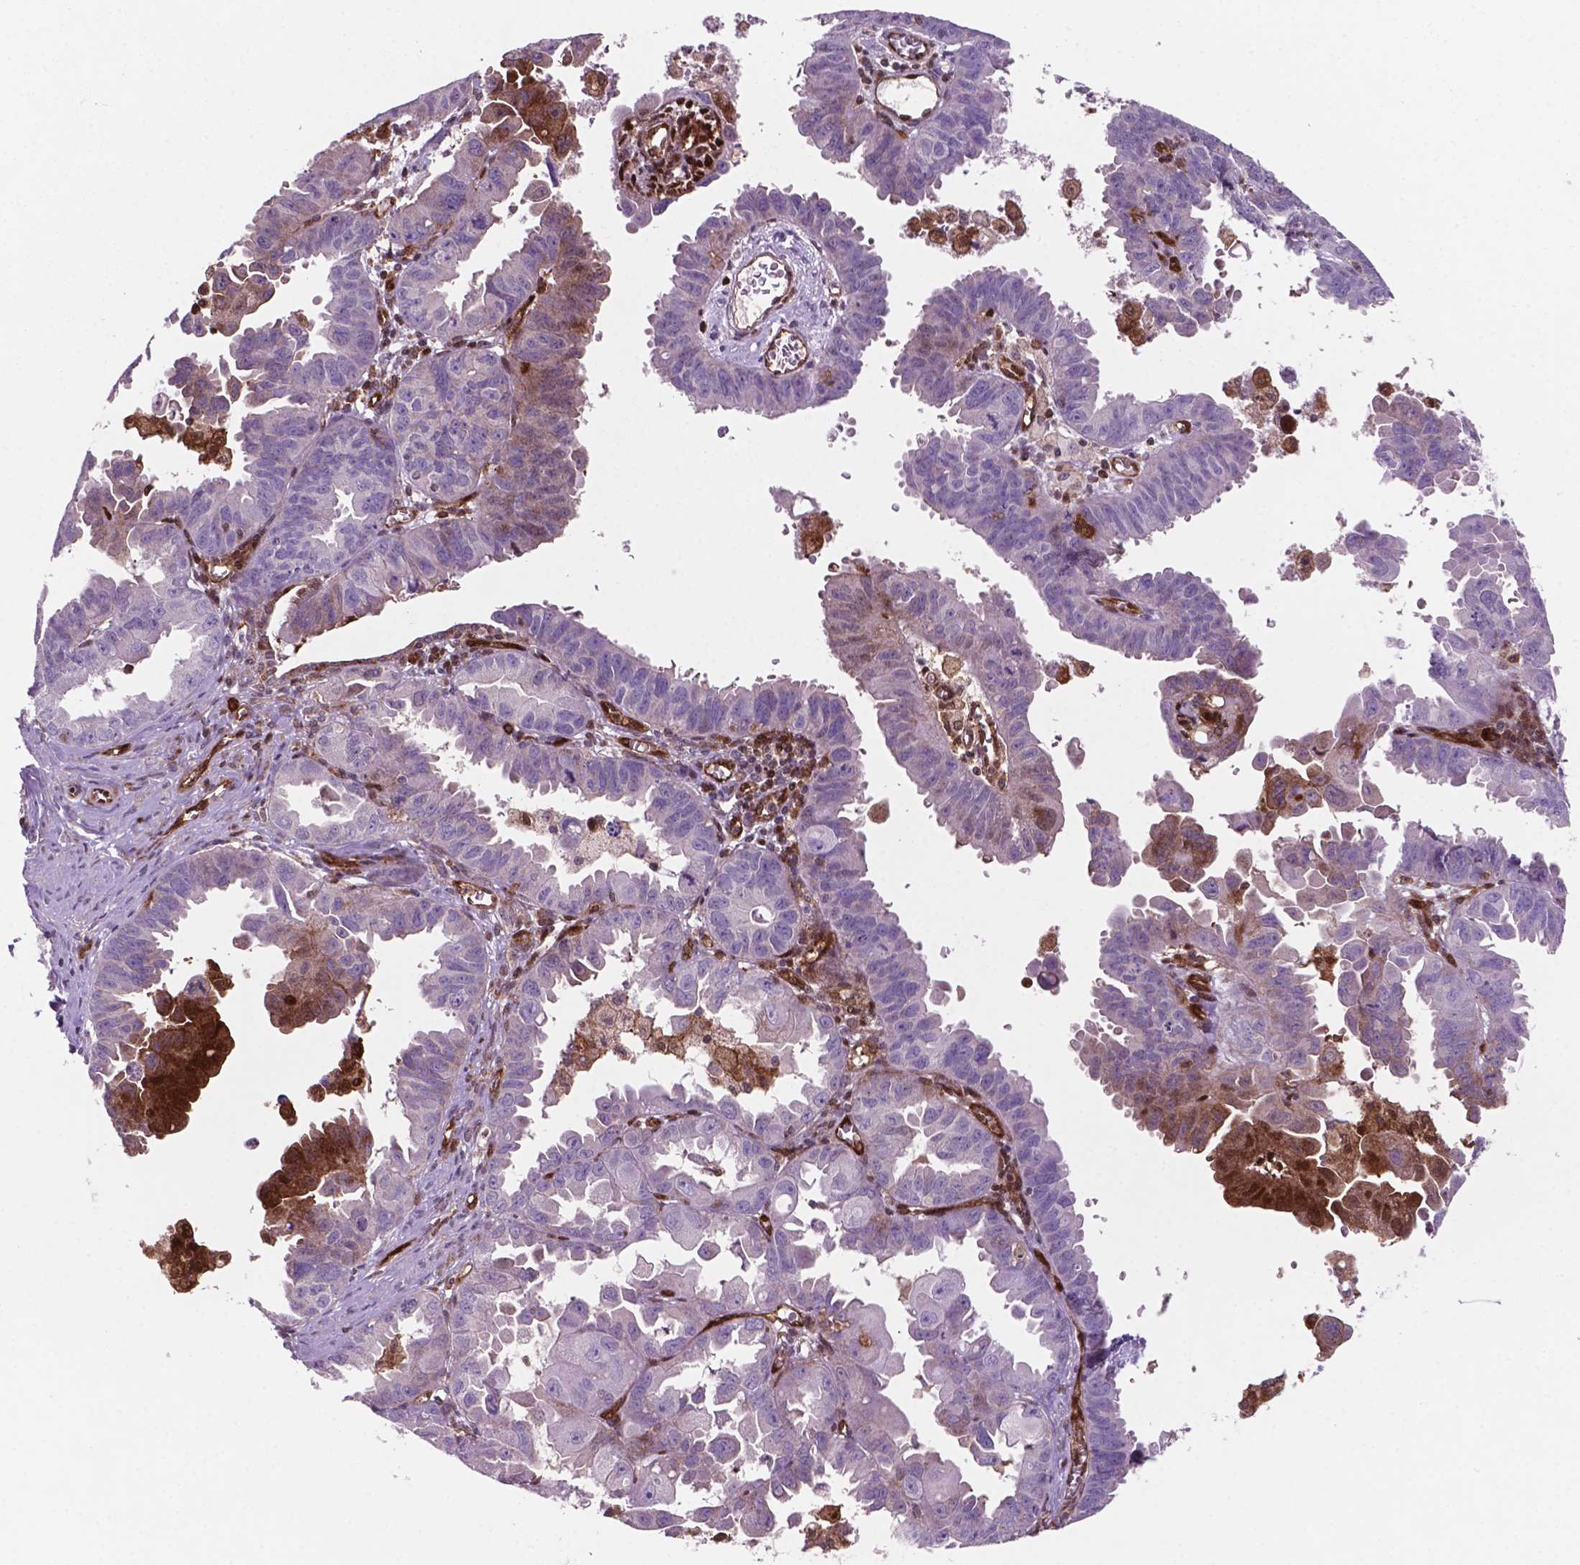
{"staining": {"intensity": "strong", "quantity": "<25%", "location": "cytoplasmic/membranous,nuclear"}, "tissue": "ovarian cancer", "cell_type": "Tumor cells", "image_type": "cancer", "snomed": [{"axis": "morphology", "description": "Carcinoma, endometroid"}, {"axis": "topography", "description": "Ovary"}], "caption": "Protein analysis of ovarian endometroid carcinoma tissue demonstrates strong cytoplasmic/membranous and nuclear staining in about <25% of tumor cells.", "gene": "LDHA", "patient": {"sex": "female", "age": 85}}